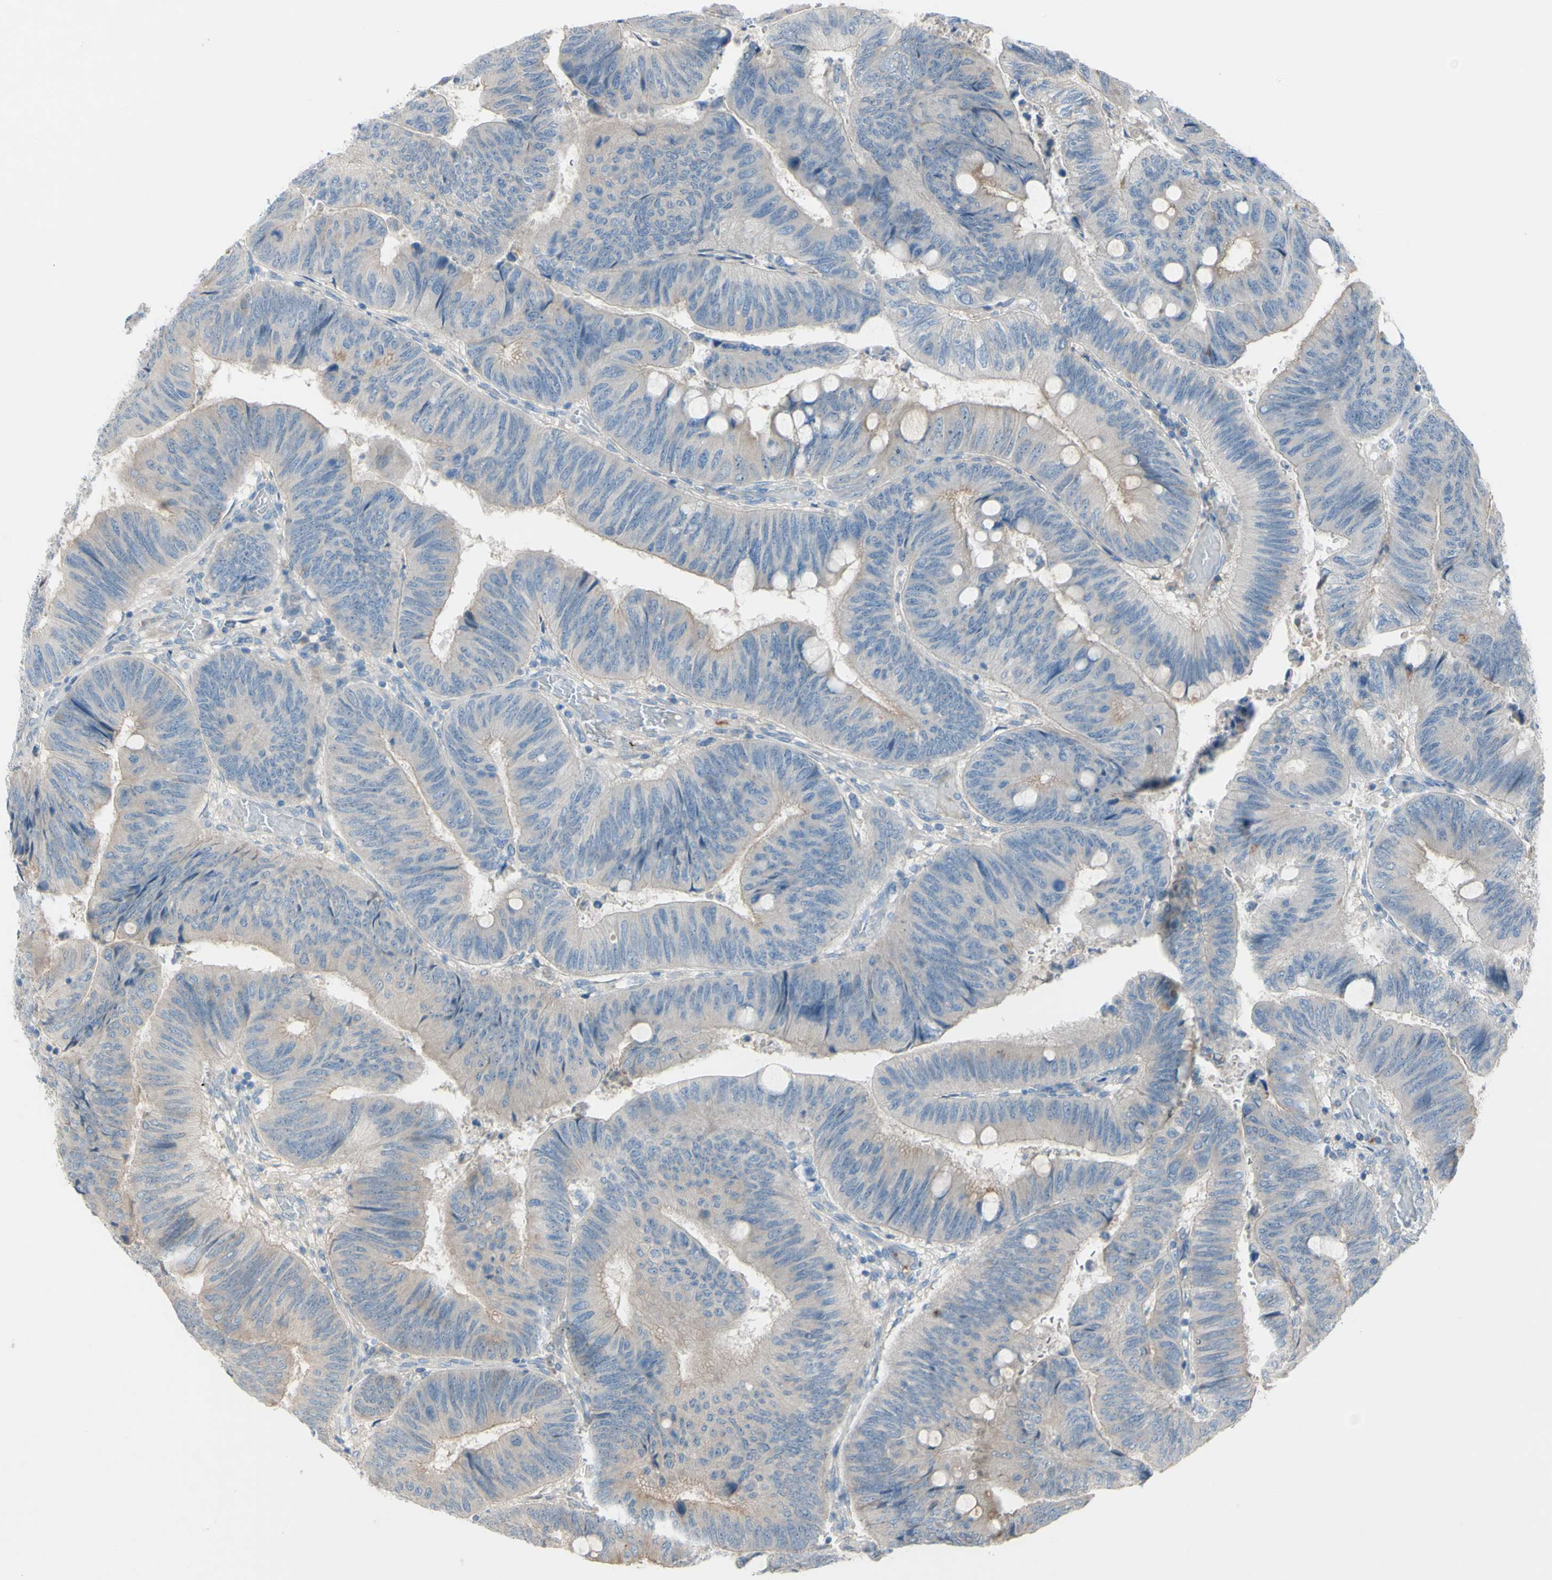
{"staining": {"intensity": "weak", "quantity": "25%-75%", "location": "cytoplasmic/membranous"}, "tissue": "colorectal cancer", "cell_type": "Tumor cells", "image_type": "cancer", "snomed": [{"axis": "morphology", "description": "Normal tissue, NOS"}, {"axis": "morphology", "description": "Adenocarcinoma, NOS"}, {"axis": "topography", "description": "Rectum"}, {"axis": "topography", "description": "Peripheral nerve tissue"}], "caption": "Immunohistochemical staining of adenocarcinoma (colorectal) reveals low levels of weak cytoplasmic/membranous positivity in approximately 25%-75% of tumor cells. The staining was performed using DAB, with brown indicating positive protein expression. Nuclei are stained blue with hematoxylin.", "gene": "ATRN", "patient": {"sex": "male", "age": 92}}